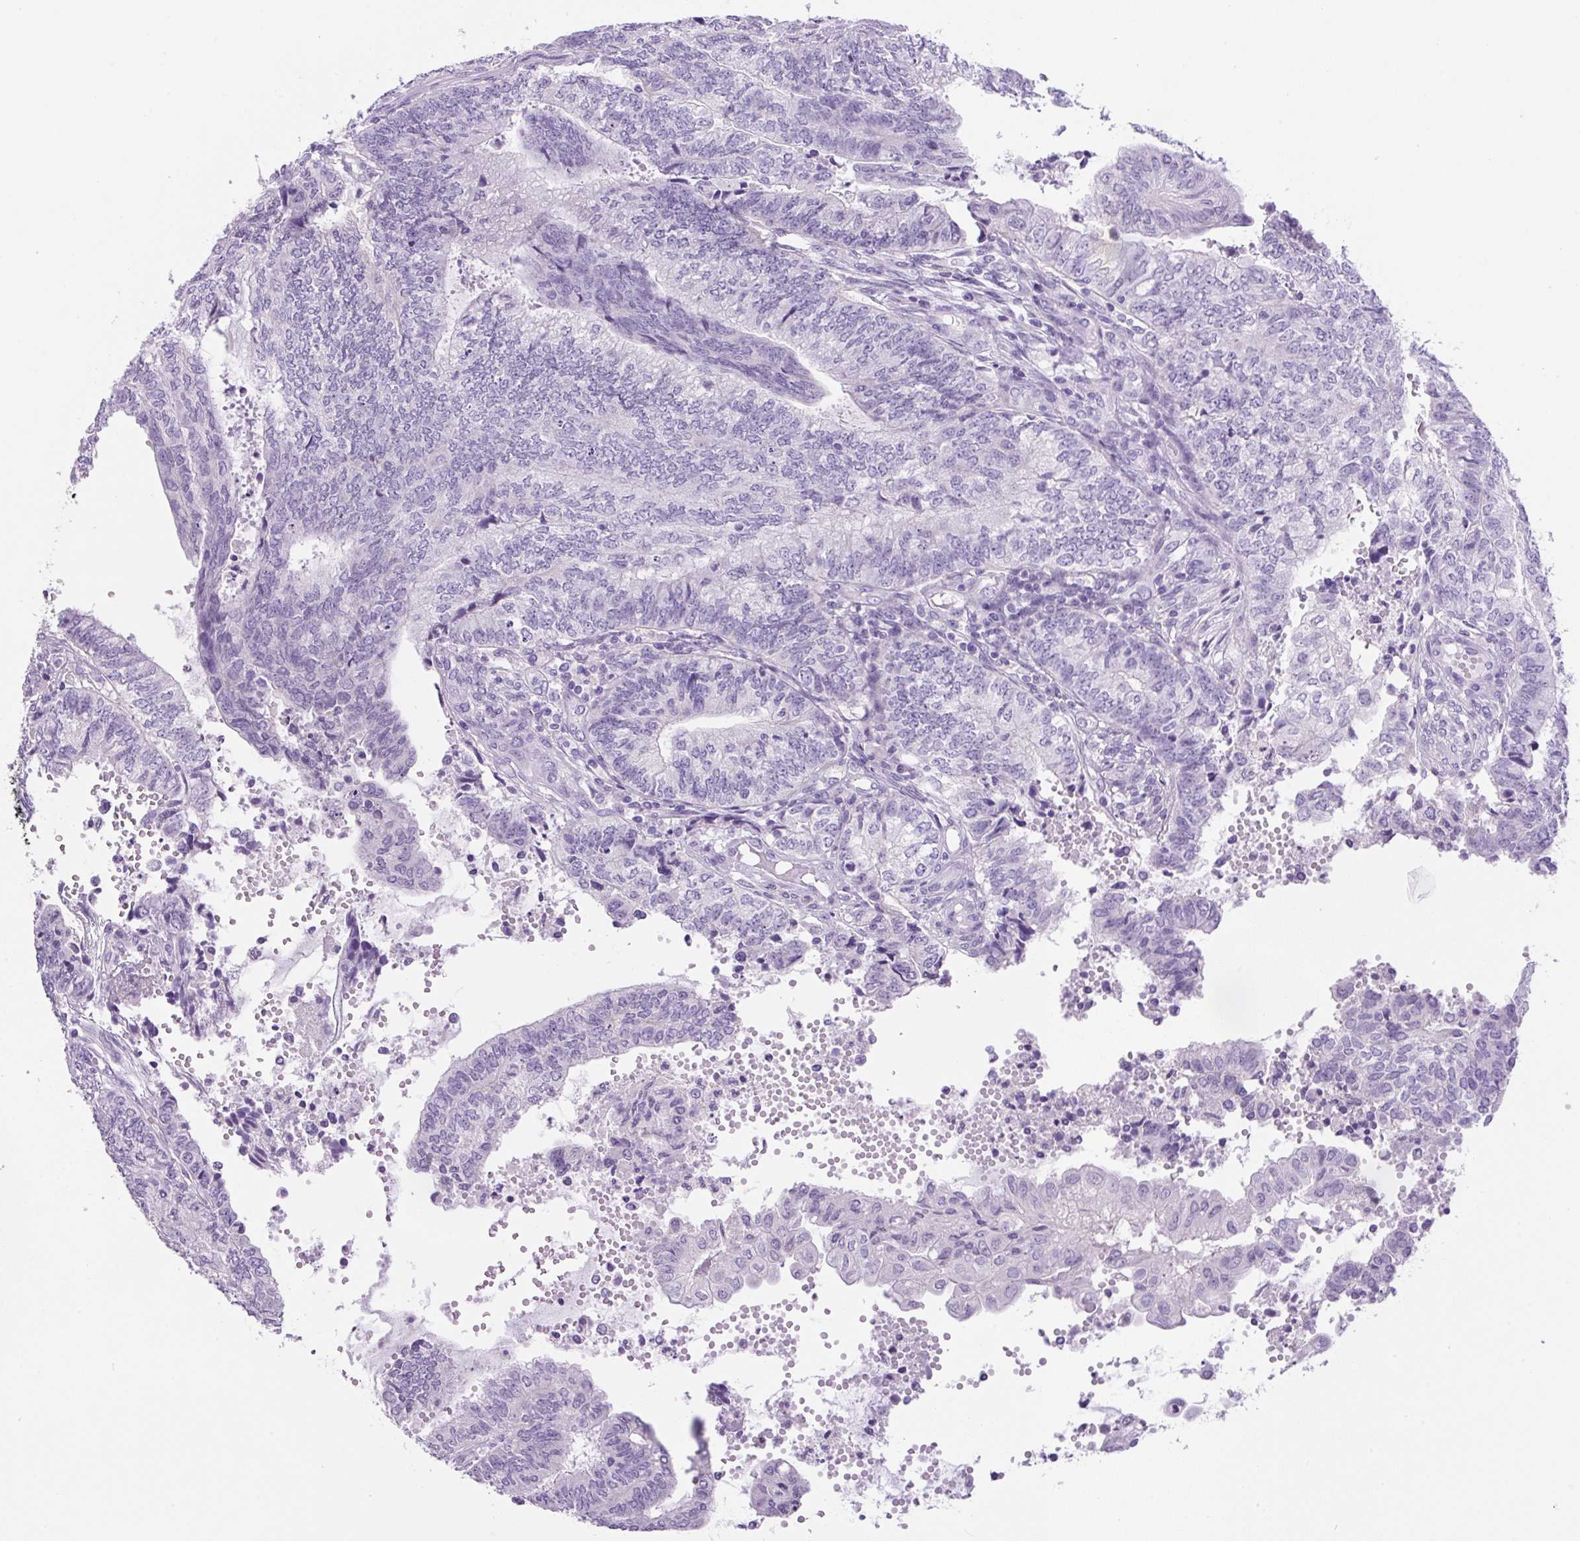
{"staining": {"intensity": "negative", "quantity": "none", "location": "none"}, "tissue": "endometrial cancer", "cell_type": "Tumor cells", "image_type": "cancer", "snomed": [{"axis": "morphology", "description": "Adenocarcinoma, NOS"}, {"axis": "topography", "description": "Uterus"}, {"axis": "topography", "description": "Endometrium"}], "caption": "The image exhibits no staining of tumor cells in endometrial adenocarcinoma. (IHC, brightfield microscopy, high magnification).", "gene": "UBL3", "patient": {"sex": "female", "age": 70}}